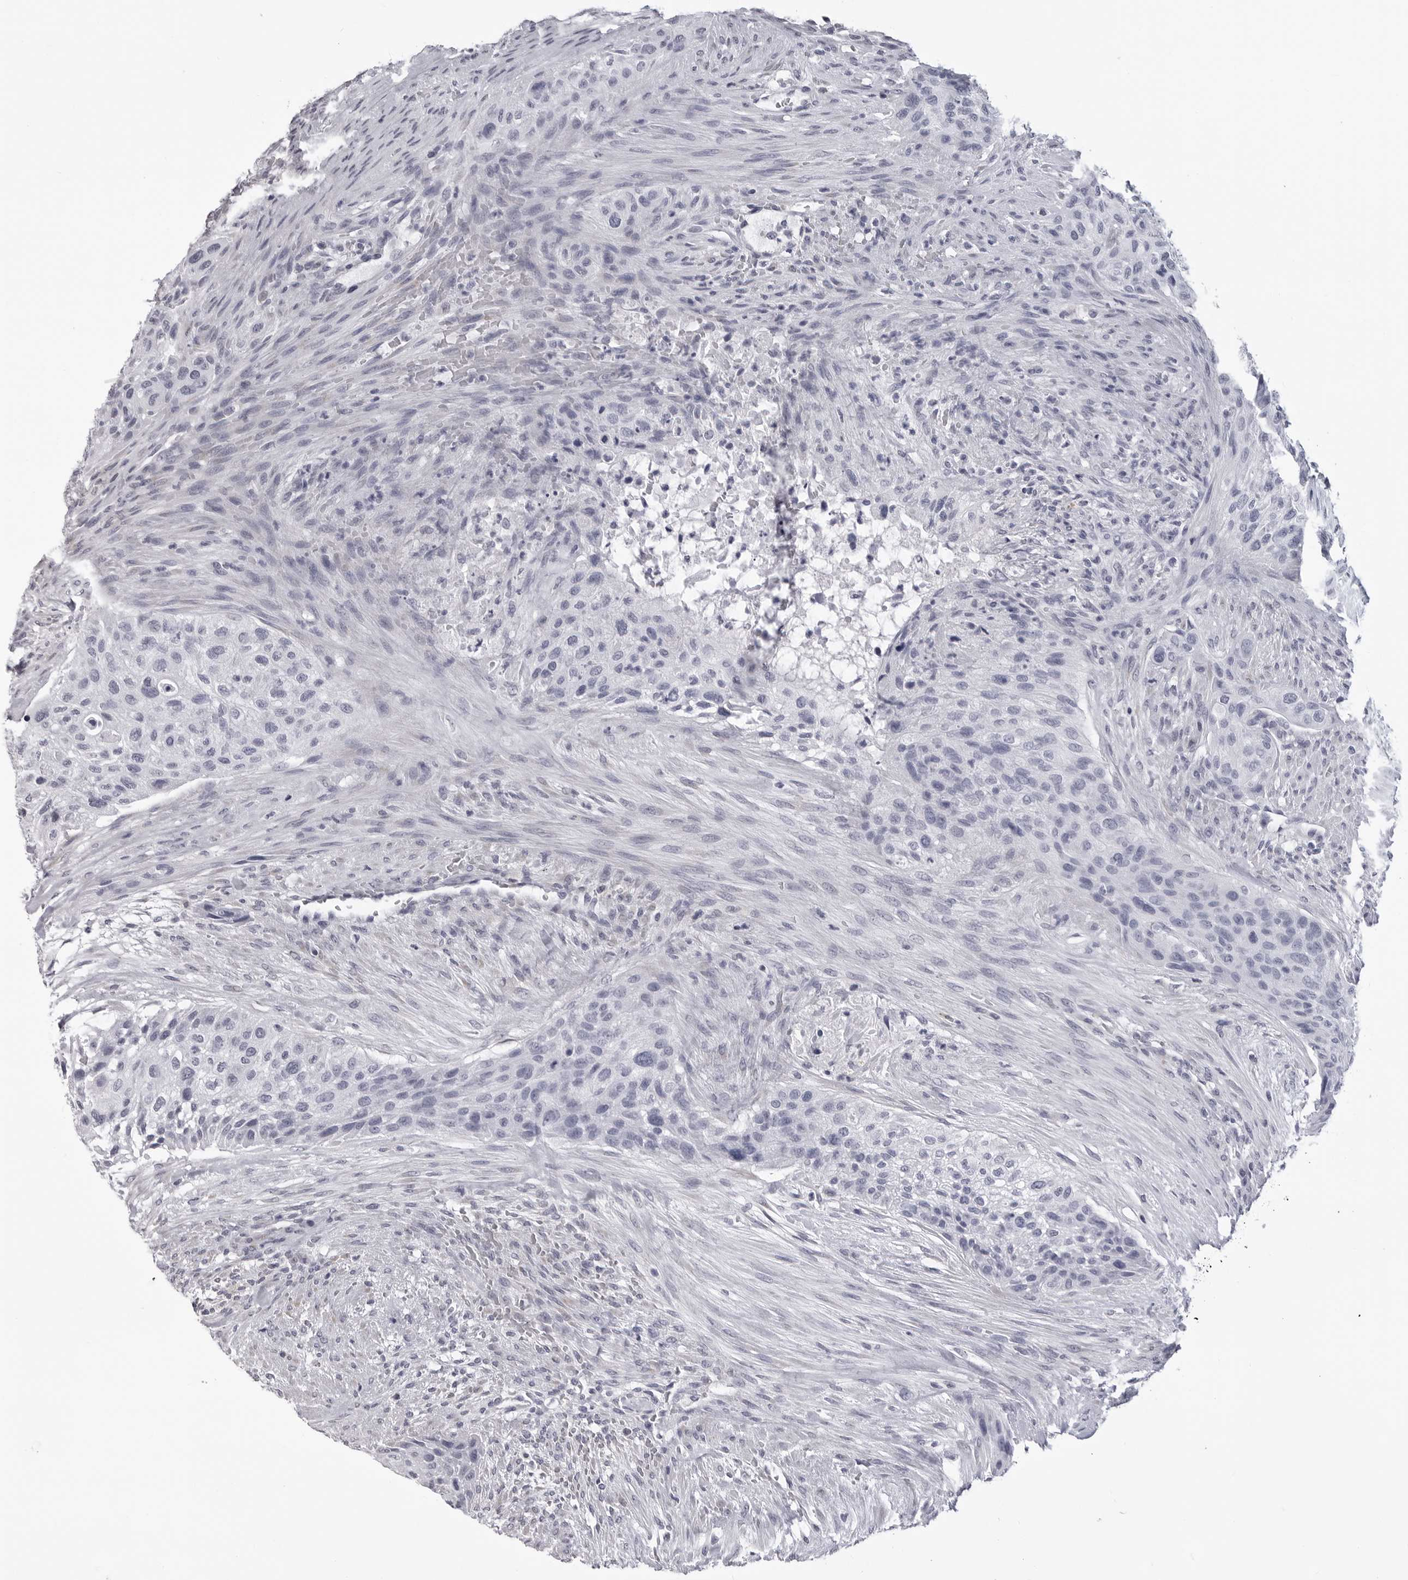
{"staining": {"intensity": "negative", "quantity": "none", "location": "none"}, "tissue": "urothelial cancer", "cell_type": "Tumor cells", "image_type": "cancer", "snomed": [{"axis": "morphology", "description": "Urothelial carcinoma, High grade"}, {"axis": "topography", "description": "Urinary bladder"}], "caption": "Immunohistochemical staining of urothelial cancer displays no significant positivity in tumor cells.", "gene": "LGALS4", "patient": {"sex": "male", "age": 35}}